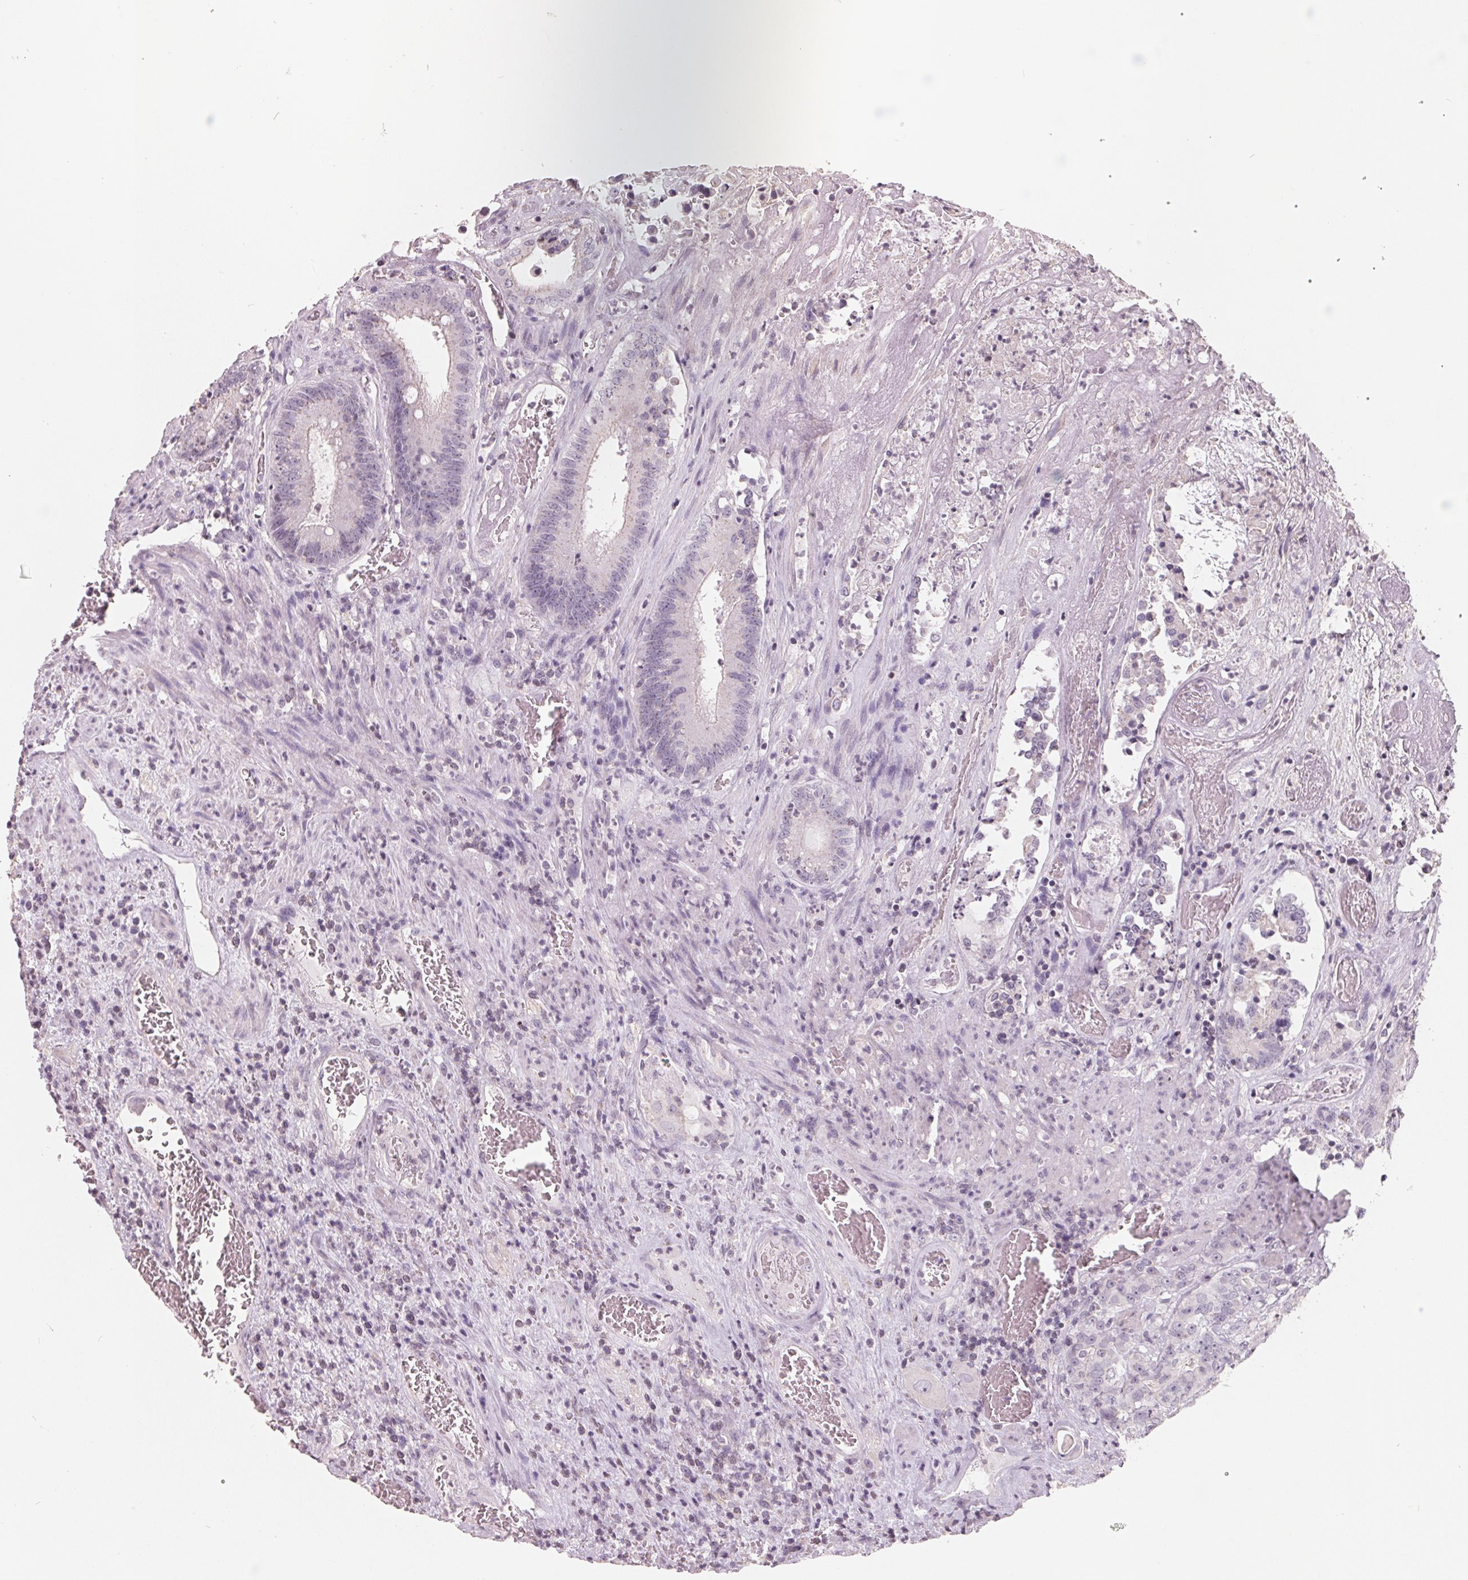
{"staining": {"intensity": "negative", "quantity": "none", "location": "none"}, "tissue": "colorectal cancer", "cell_type": "Tumor cells", "image_type": "cancer", "snomed": [{"axis": "morphology", "description": "Adenocarcinoma, NOS"}, {"axis": "topography", "description": "Rectum"}], "caption": "An immunohistochemistry (IHC) image of adenocarcinoma (colorectal) is shown. There is no staining in tumor cells of adenocarcinoma (colorectal). (Immunohistochemistry, brightfield microscopy, high magnification).", "gene": "FTCD", "patient": {"sex": "female", "age": 62}}